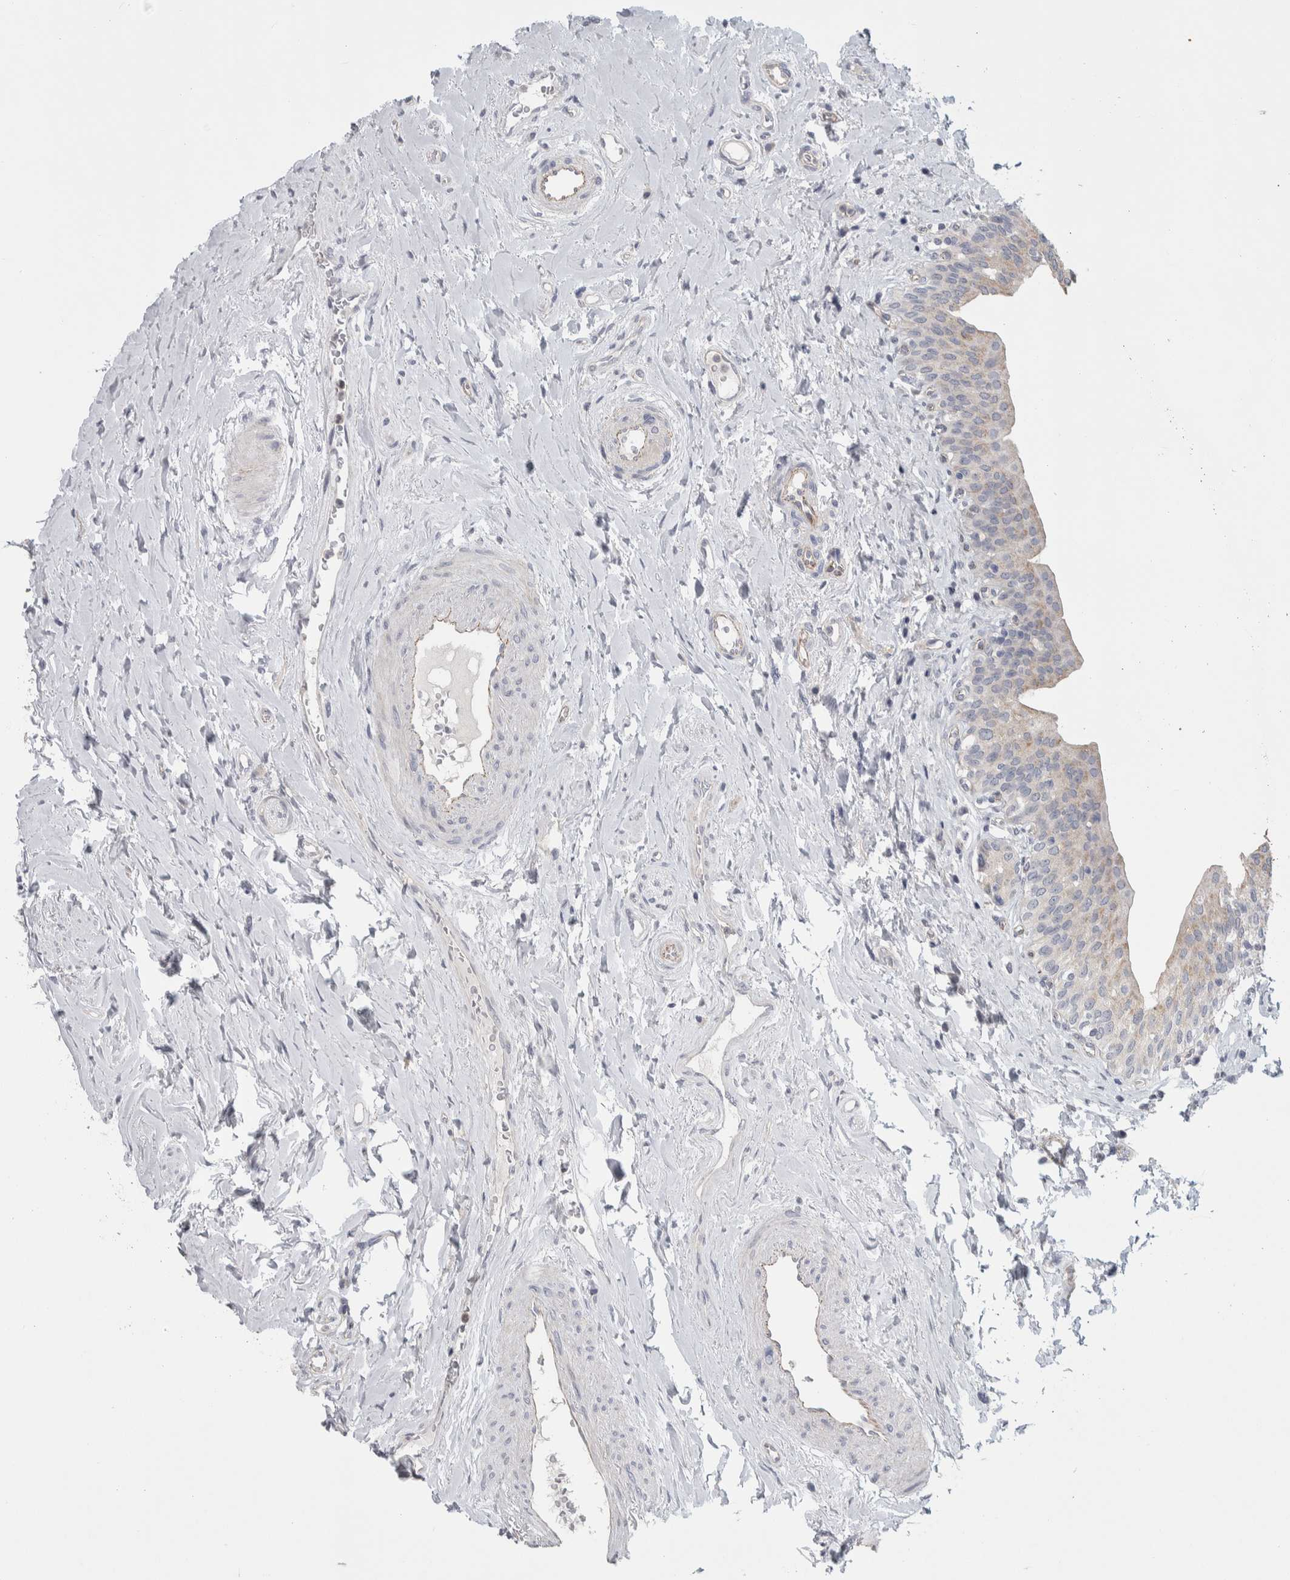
{"staining": {"intensity": "weak", "quantity": "25%-75%", "location": "cytoplasmic/membranous"}, "tissue": "urinary bladder", "cell_type": "Urothelial cells", "image_type": "normal", "snomed": [{"axis": "morphology", "description": "Normal tissue, NOS"}, {"axis": "topography", "description": "Urinary bladder"}], "caption": "Immunohistochemical staining of unremarkable urinary bladder reveals weak cytoplasmic/membranous protein expression in approximately 25%-75% of urothelial cells. The protein is shown in brown color, while the nuclei are stained blue.", "gene": "ZNF862", "patient": {"sex": "male", "age": 83}}